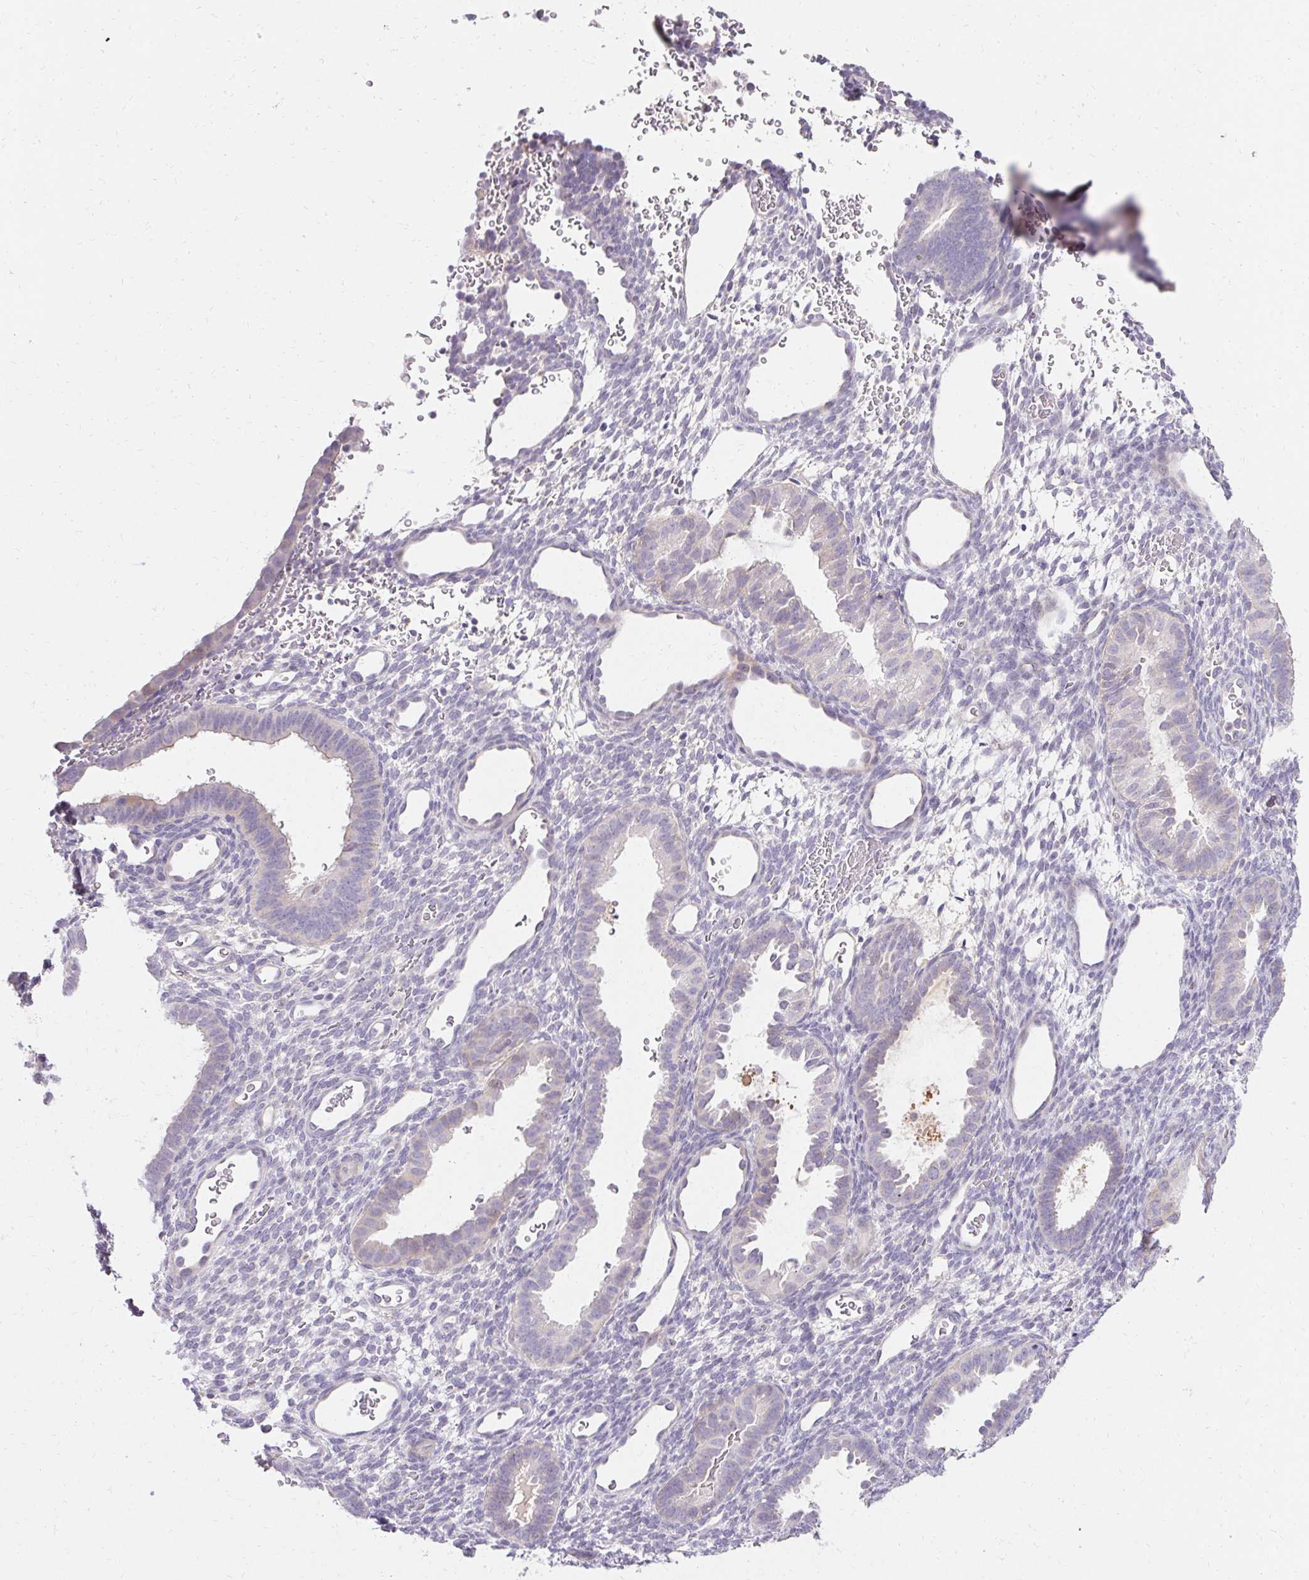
{"staining": {"intensity": "negative", "quantity": "none", "location": "none"}, "tissue": "endometrium", "cell_type": "Cells in endometrial stroma", "image_type": "normal", "snomed": [{"axis": "morphology", "description": "Normal tissue, NOS"}, {"axis": "topography", "description": "Endometrium"}], "caption": "IHC histopathology image of unremarkable endometrium stained for a protein (brown), which exhibits no positivity in cells in endometrial stroma. (DAB (3,3'-diaminobenzidine) IHC, high magnification).", "gene": "TRIP13", "patient": {"sex": "female", "age": 34}}